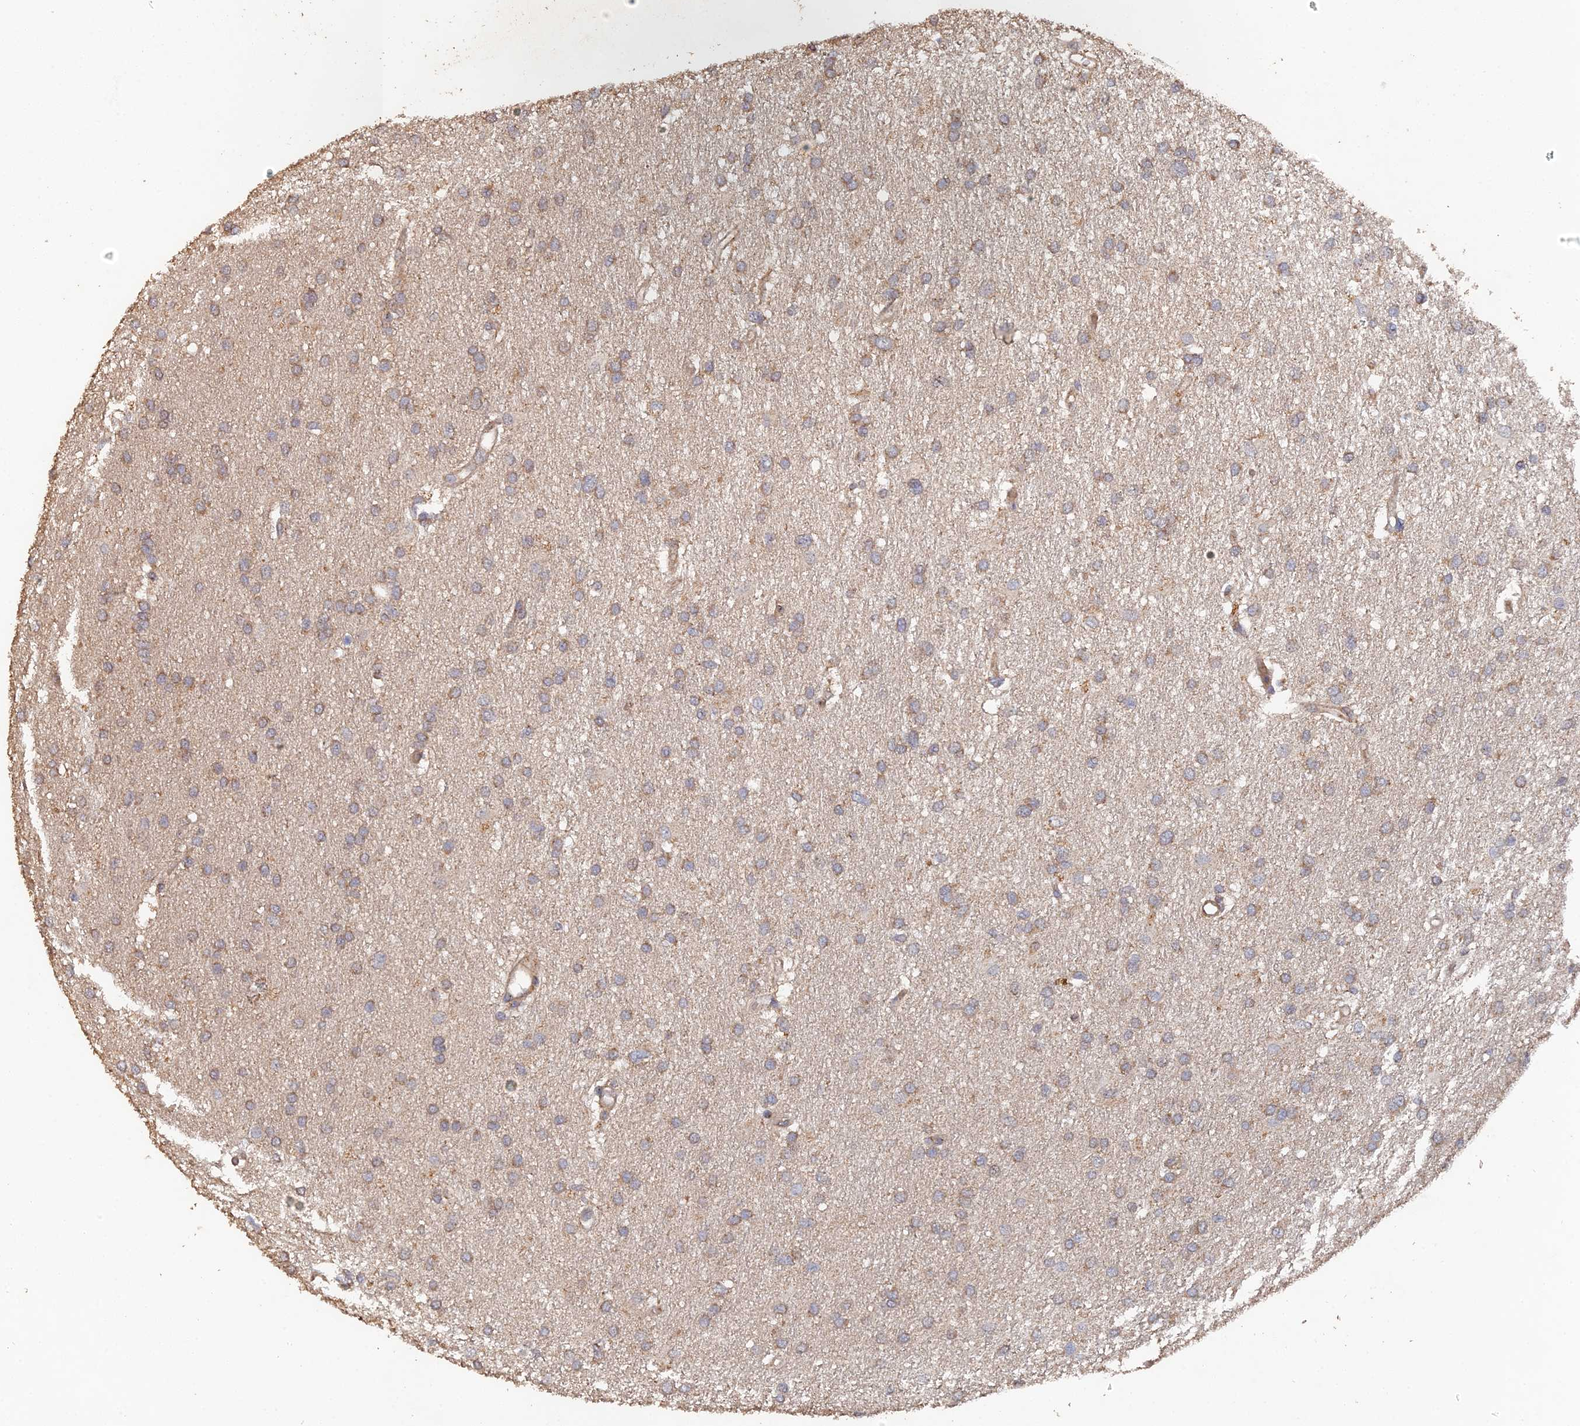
{"staining": {"intensity": "weak", "quantity": ">75%", "location": "cytoplasmic/membranous"}, "tissue": "glioma", "cell_type": "Tumor cells", "image_type": "cancer", "snomed": [{"axis": "morphology", "description": "Glioma, malignant, High grade"}, {"axis": "topography", "description": "Brain"}], "caption": "Immunohistochemical staining of high-grade glioma (malignant) demonstrates weak cytoplasmic/membranous protein expression in approximately >75% of tumor cells.", "gene": "SPANXN4", "patient": {"sex": "male", "age": 77}}